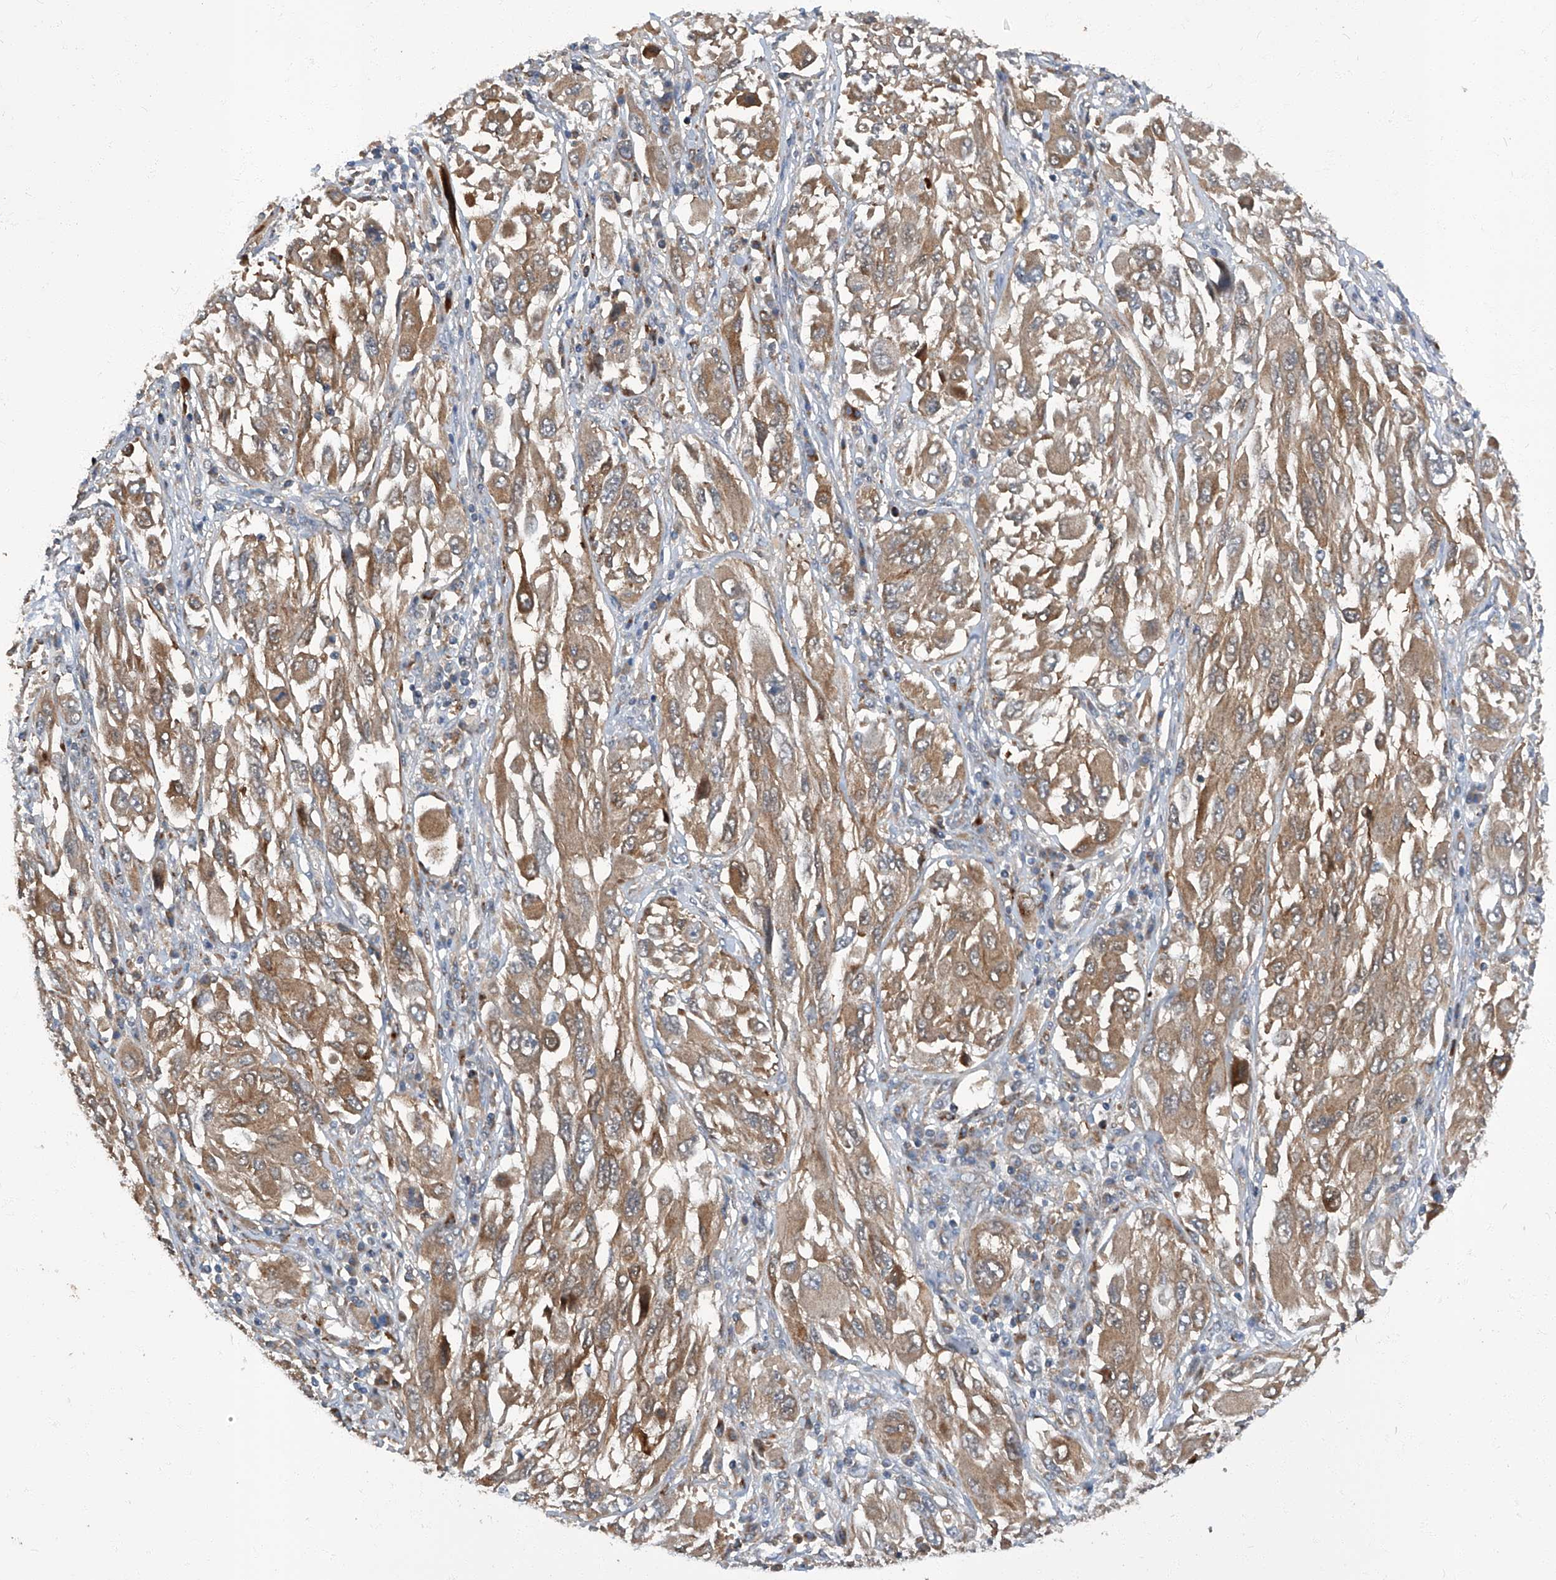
{"staining": {"intensity": "weak", "quantity": ">75%", "location": "cytoplasmic/membranous"}, "tissue": "melanoma", "cell_type": "Tumor cells", "image_type": "cancer", "snomed": [{"axis": "morphology", "description": "Malignant melanoma, NOS"}, {"axis": "topography", "description": "Skin"}], "caption": "Immunohistochemical staining of human melanoma reveals weak cytoplasmic/membranous protein expression in approximately >75% of tumor cells.", "gene": "TNFRSF13B", "patient": {"sex": "female", "age": 91}}